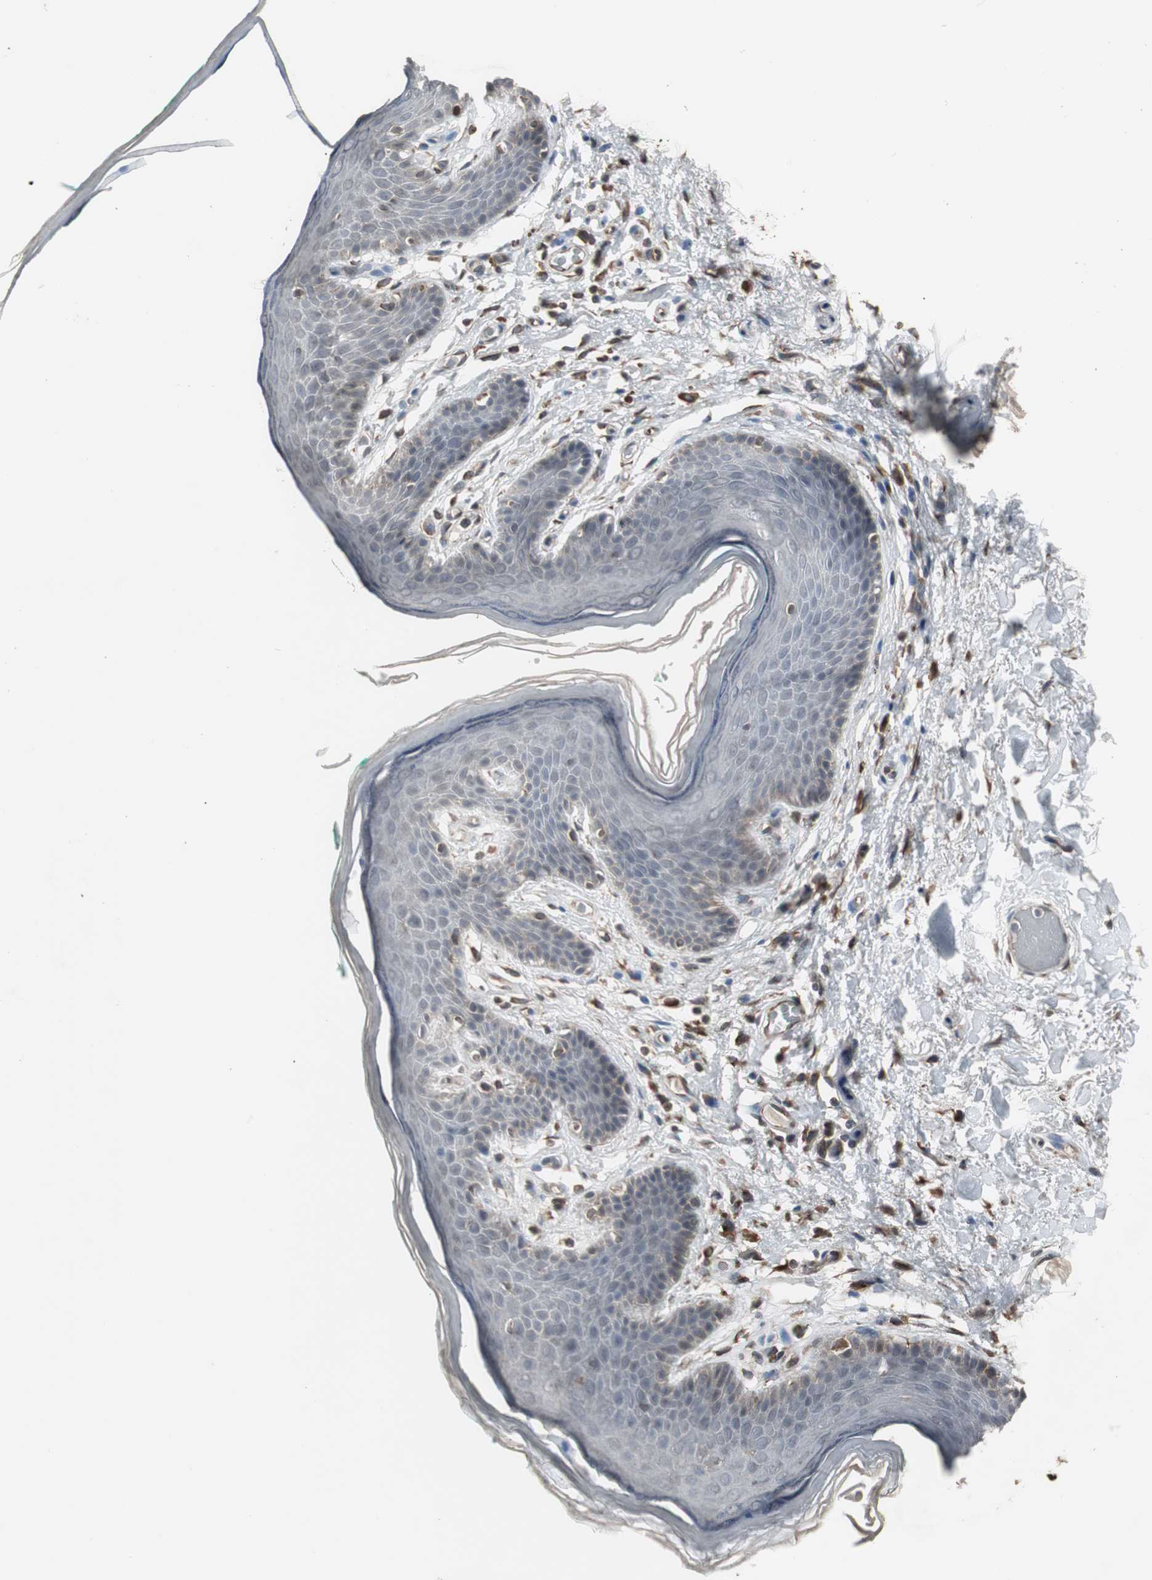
{"staining": {"intensity": "weak", "quantity": "25%-75%", "location": "cytoplasmic/membranous"}, "tissue": "skin", "cell_type": "Epidermal cells", "image_type": "normal", "snomed": [{"axis": "morphology", "description": "Normal tissue, NOS"}, {"axis": "topography", "description": "Anal"}], "caption": "DAB immunohistochemical staining of unremarkable skin displays weak cytoplasmic/membranous protein expression in approximately 25%-75% of epidermal cells.", "gene": "ATP2B2", "patient": {"sex": "male", "age": 74}}